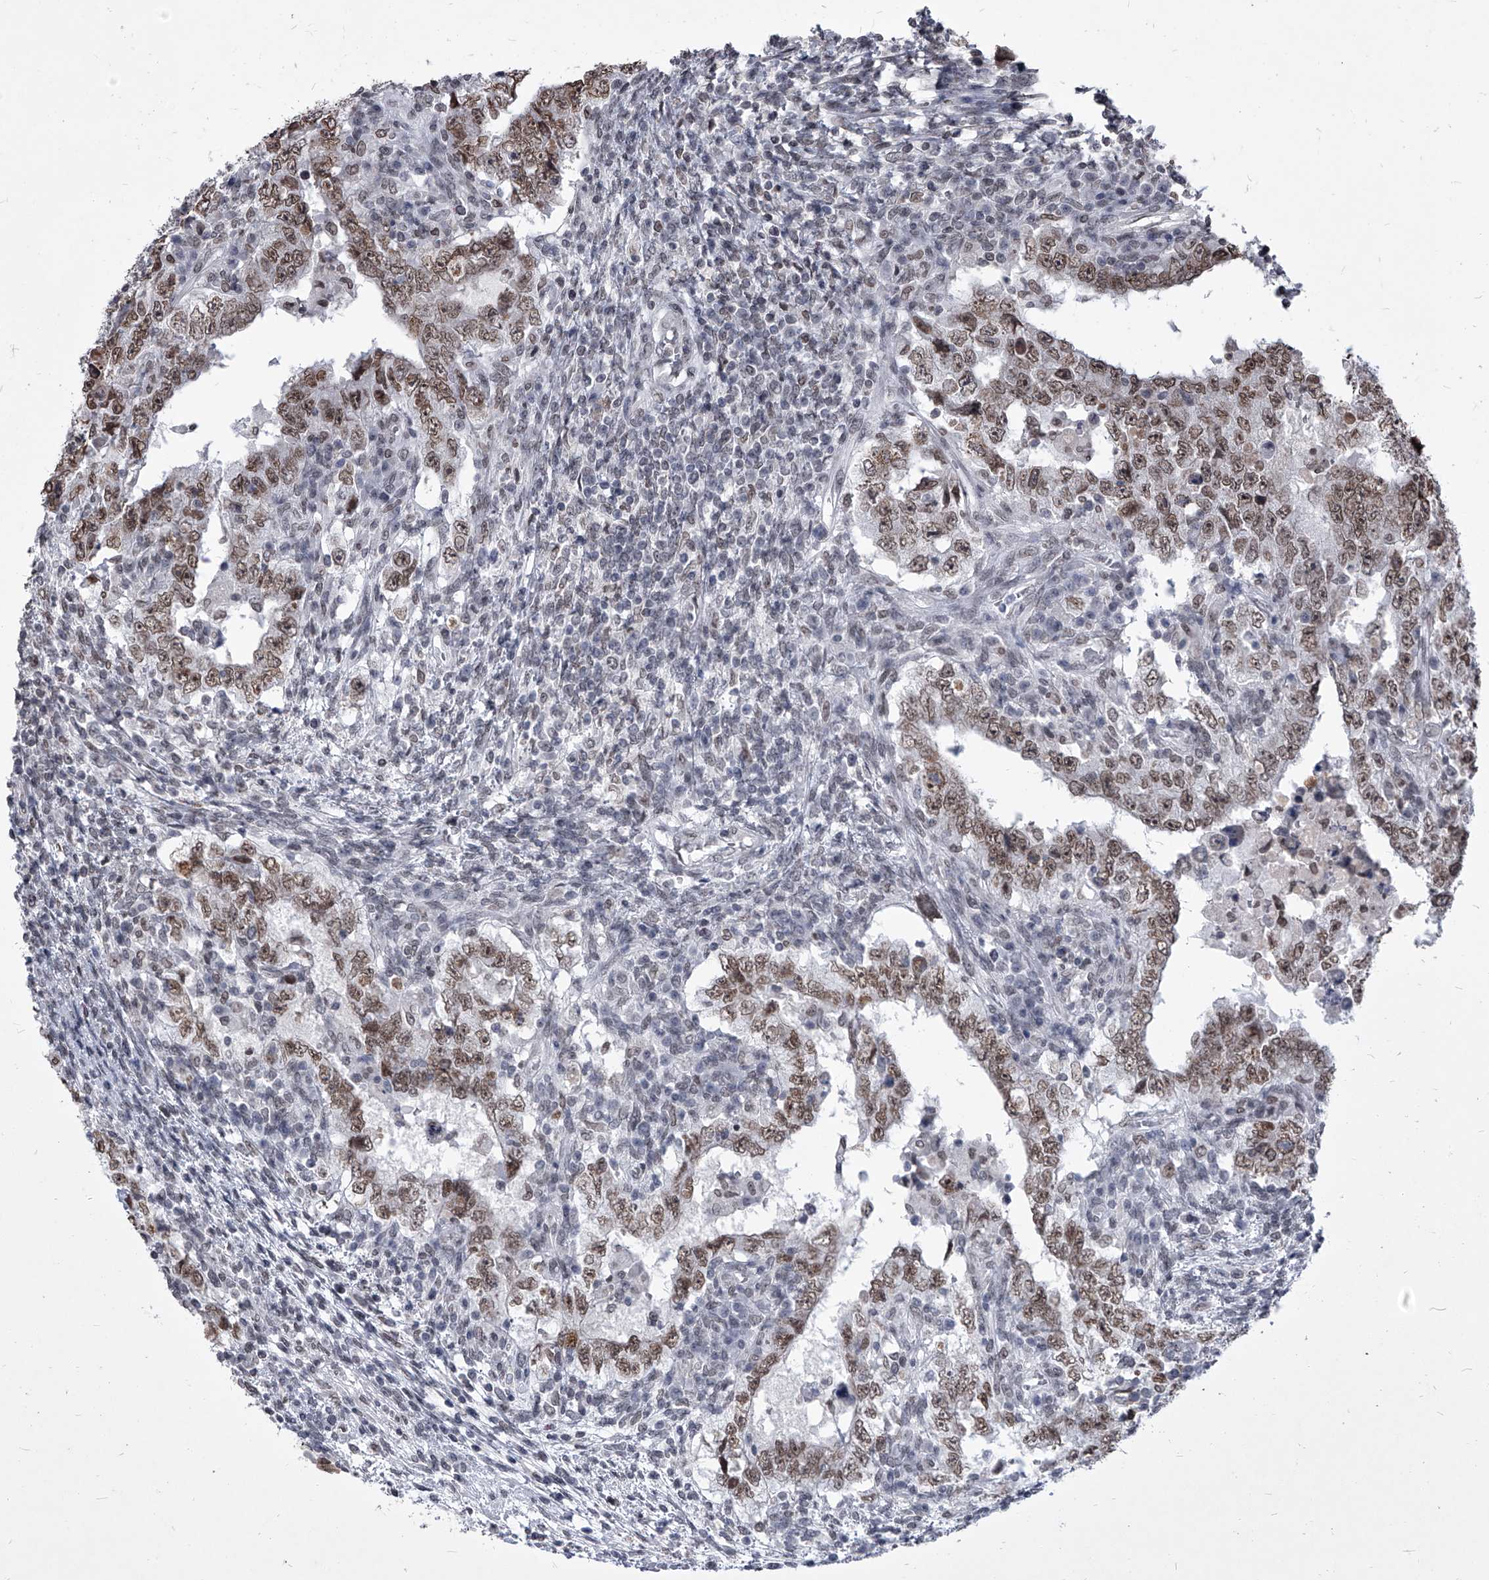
{"staining": {"intensity": "moderate", "quantity": ">75%", "location": "nuclear"}, "tissue": "testis cancer", "cell_type": "Tumor cells", "image_type": "cancer", "snomed": [{"axis": "morphology", "description": "Carcinoma, Embryonal, NOS"}, {"axis": "topography", "description": "Testis"}], "caption": "Immunohistochemical staining of testis cancer demonstrates medium levels of moderate nuclear protein positivity in approximately >75% of tumor cells. (brown staining indicates protein expression, while blue staining denotes nuclei).", "gene": "PPIL4", "patient": {"sex": "male", "age": 26}}